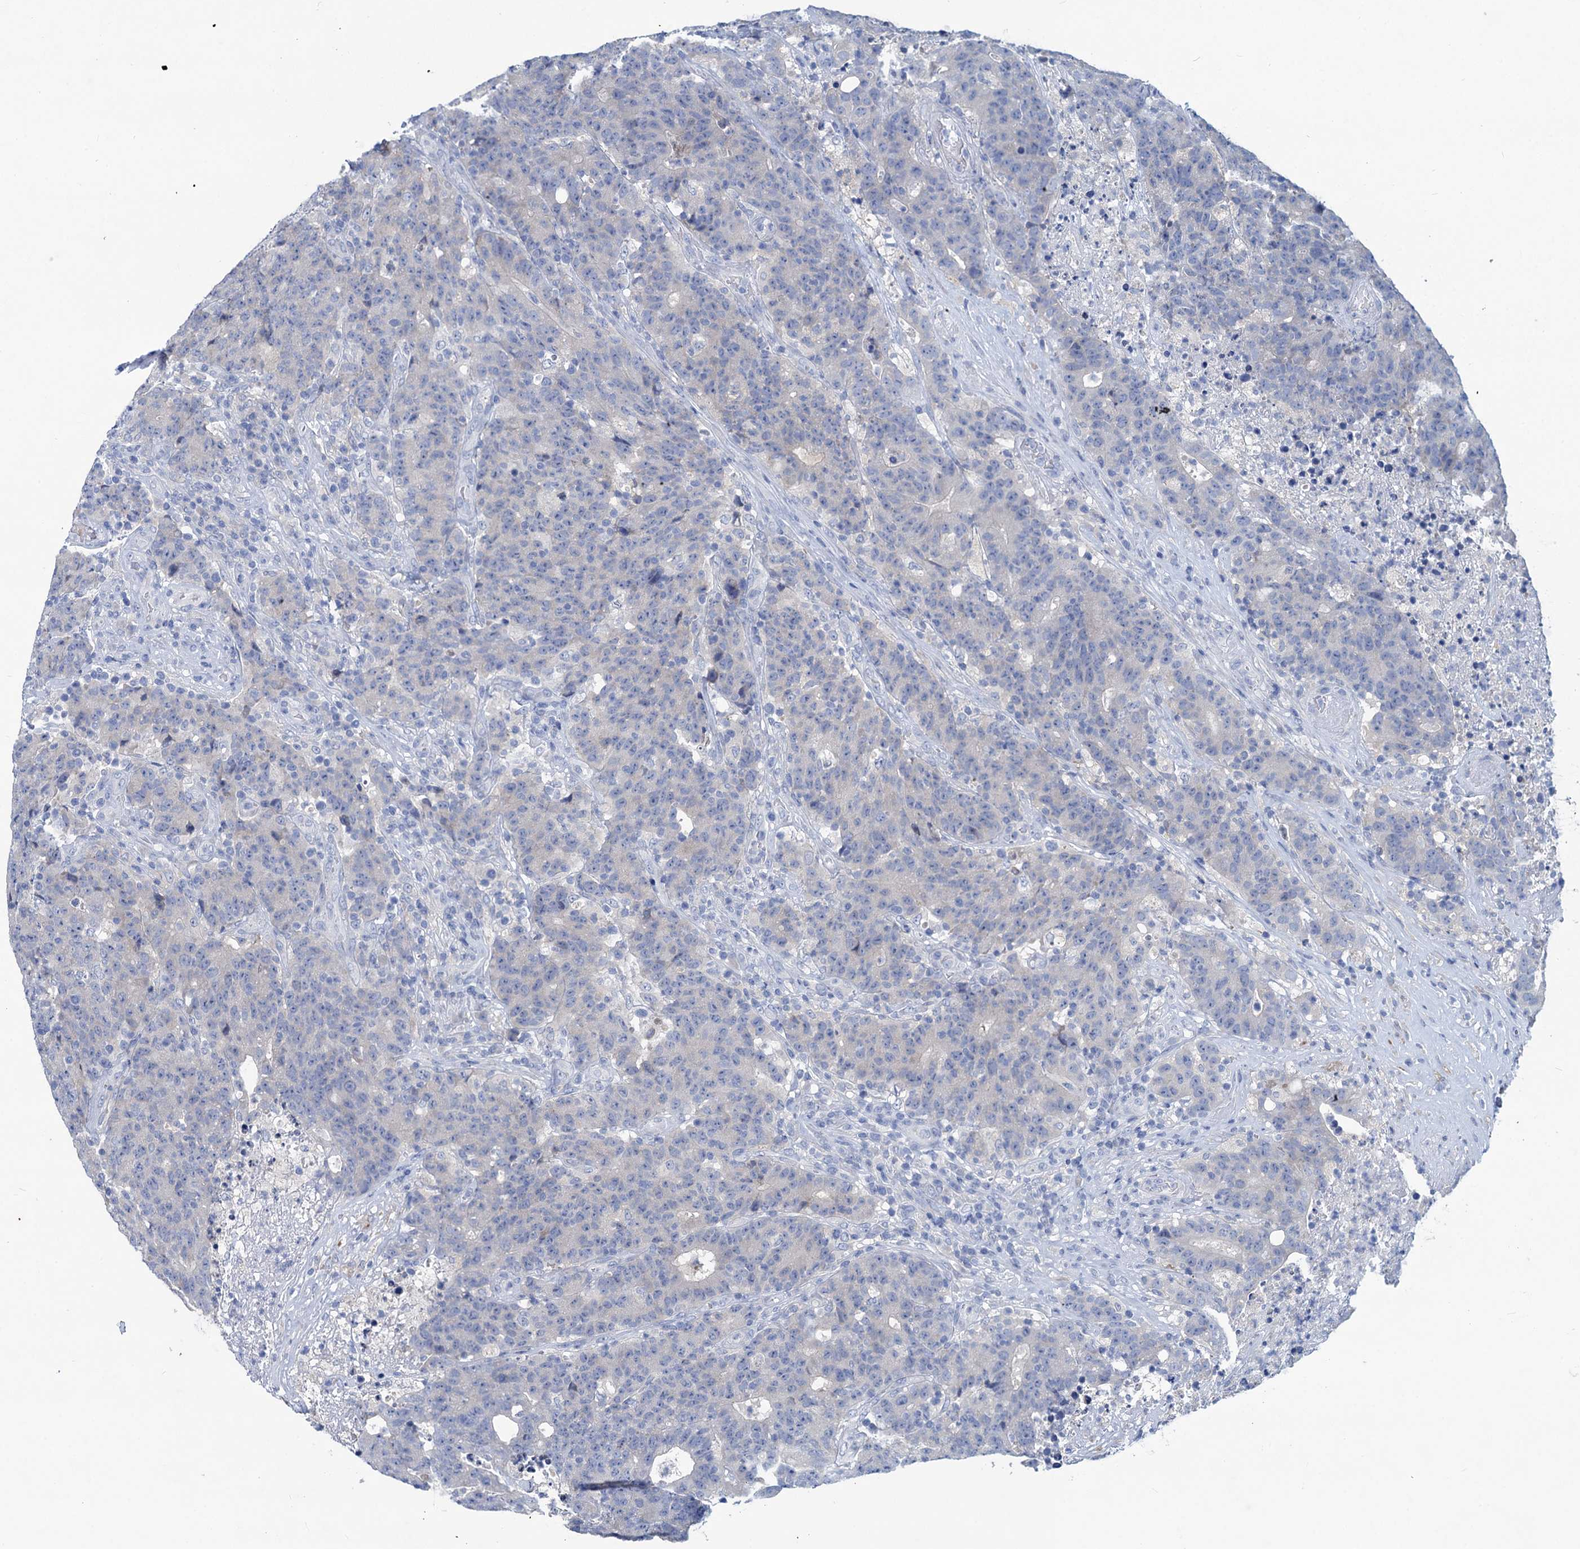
{"staining": {"intensity": "negative", "quantity": "none", "location": "none"}, "tissue": "colorectal cancer", "cell_type": "Tumor cells", "image_type": "cancer", "snomed": [{"axis": "morphology", "description": "Adenocarcinoma, NOS"}, {"axis": "topography", "description": "Colon"}], "caption": "A photomicrograph of human adenocarcinoma (colorectal) is negative for staining in tumor cells.", "gene": "RTKN2", "patient": {"sex": "female", "age": 75}}